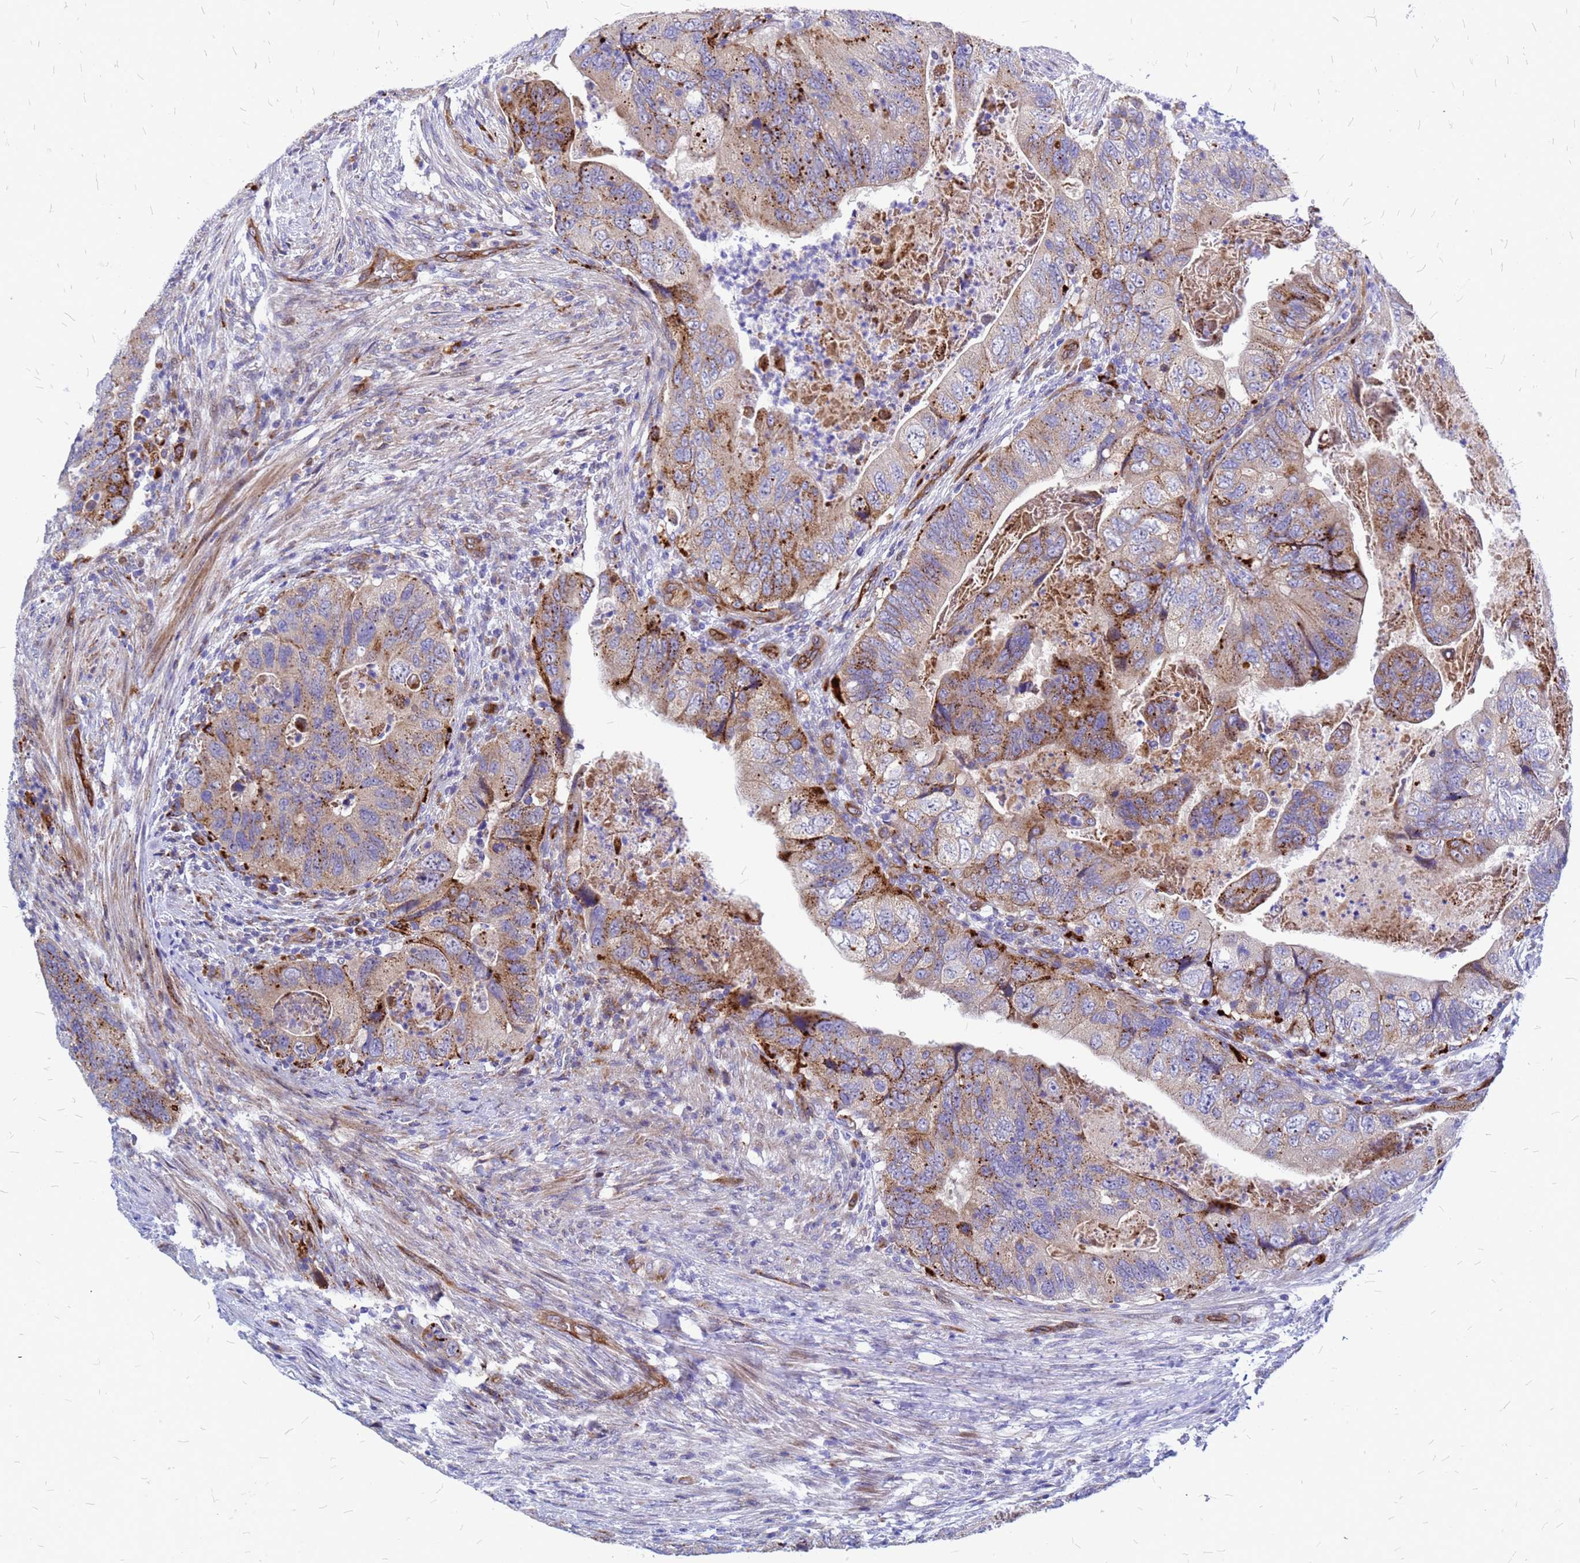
{"staining": {"intensity": "weak", "quantity": "25%-75%", "location": "cytoplasmic/membranous"}, "tissue": "colorectal cancer", "cell_type": "Tumor cells", "image_type": "cancer", "snomed": [{"axis": "morphology", "description": "Adenocarcinoma, NOS"}, {"axis": "topography", "description": "Rectum"}], "caption": "Adenocarcinoma (colorectal) was stained to show a protein in brown. There is low levels of weak cytoplasmic/membranous staining in approximately 25%-75% of tumor cells.", "gene": "NOSTRIN", "patient": {"sex": "male", "age": 63}}